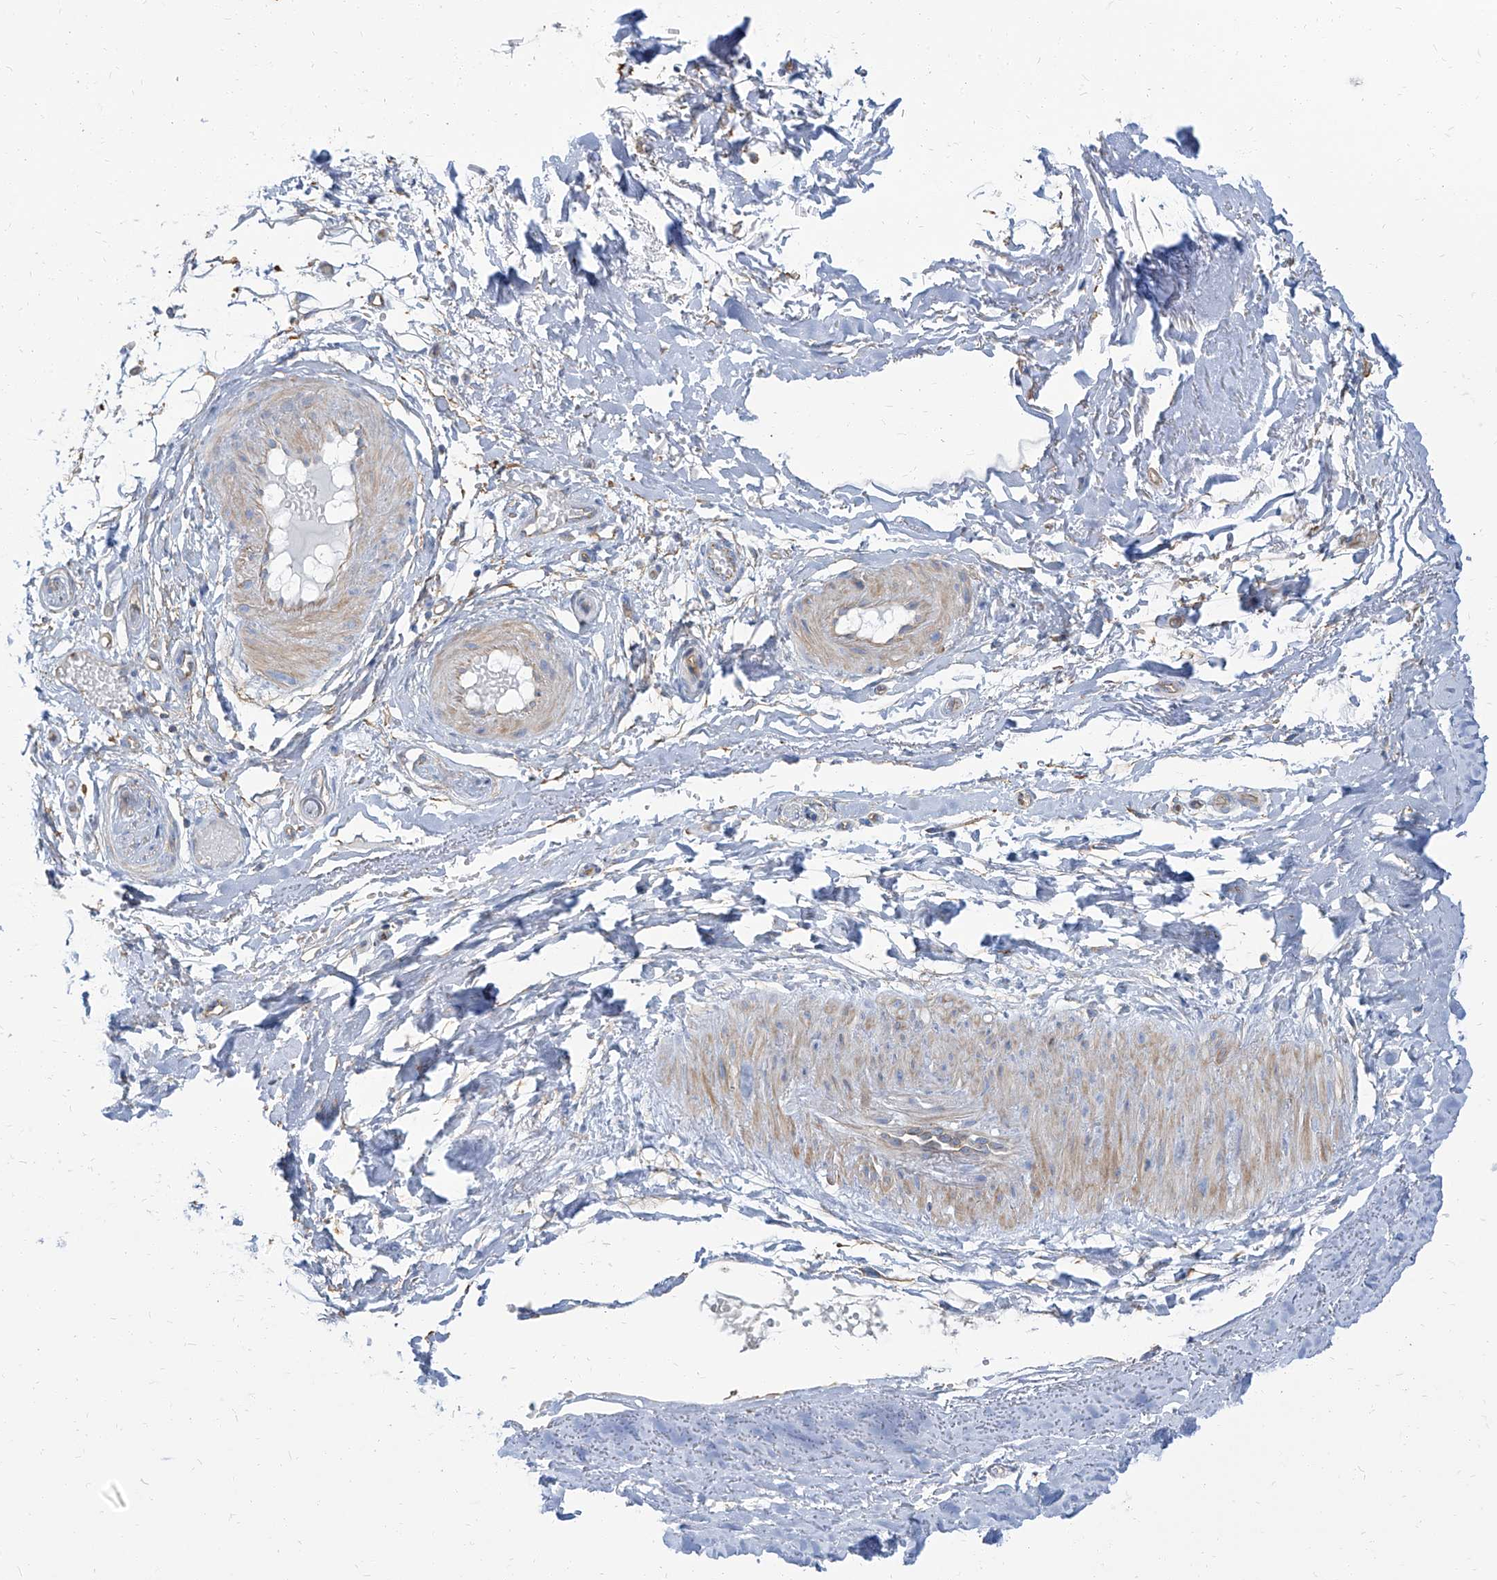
{"staining": {"intensity": "negative", "quantity": "none", "location": "none"}, "tissue": "adipose tissue", "cell_type": "Adipocytes", "image_type": "normal", "snomed": [{"axis": "morphology", "description": "Normal tissue, NOS"}, {"axis": "morphology", "description": "Basal cell carcinoma"}, {"axis": "topography", "description": "Skin"}], "caption": "High magnification brightfield microscopy of normal adipose tissue stained with DAB (brown) and counterstained with hematoxylin (blue): adipocytes show no significant positivity. (IHC, brightfield microscopy, high magnification).", "gene": "TXLNB", "patient": {"sex": "female", "age": 89}}